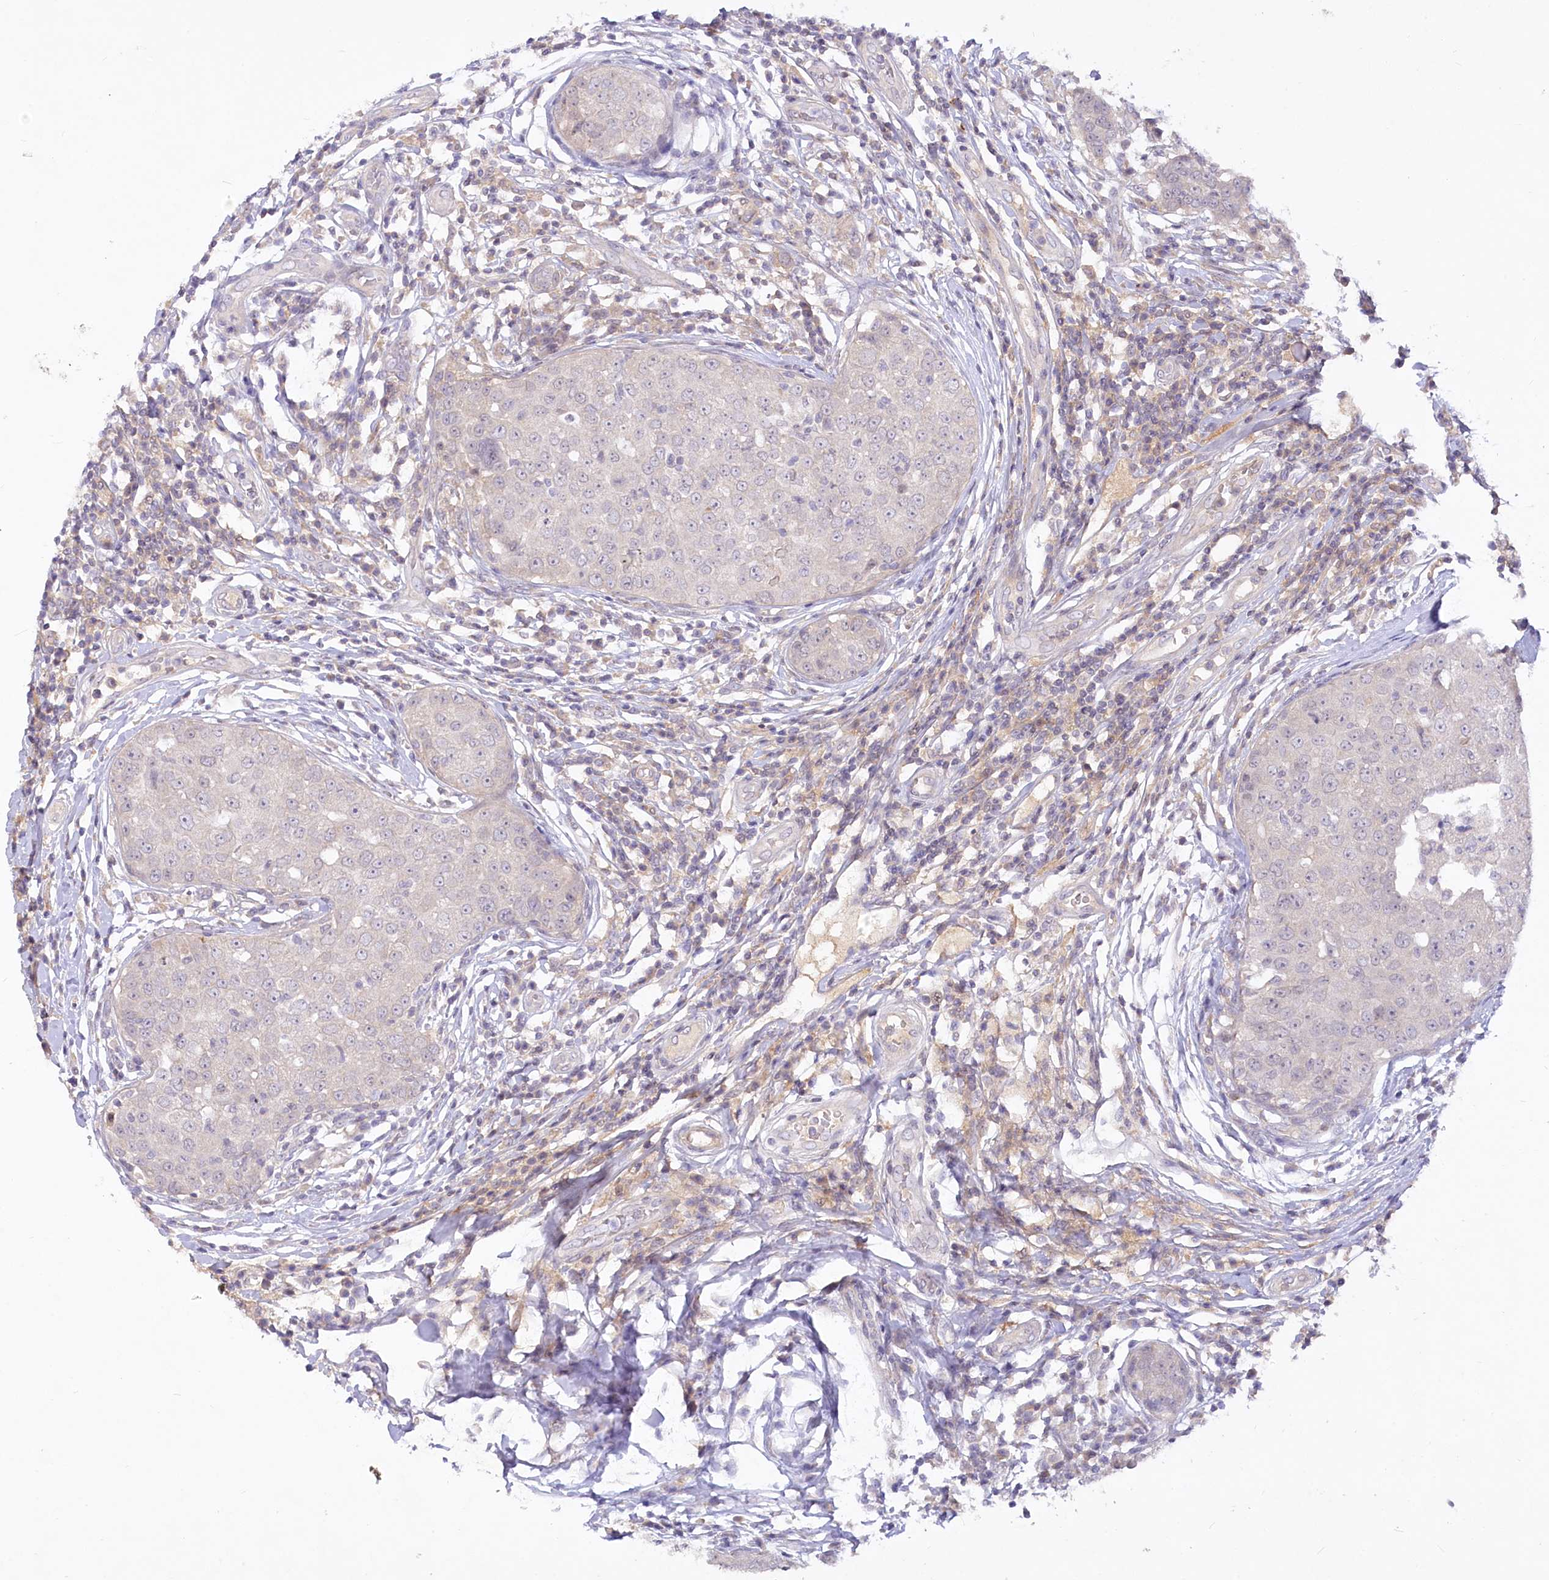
{"staining": {"intensity": "negative", "quantity": "none", "location": "none"}, "tissue": "breast cancer", "cell_type": "Tumor cells", "image_type": "cancer", "snomed": [{"axis": "morphology", "description": "Duct carcinoma"}, {"axis": "topography", "description": "Breast"}], "caption": "Tumor cells show no significant positivity in breast cancer.", "gene": "EFHC2", "patient": {"sex": "female", "age": 27}}